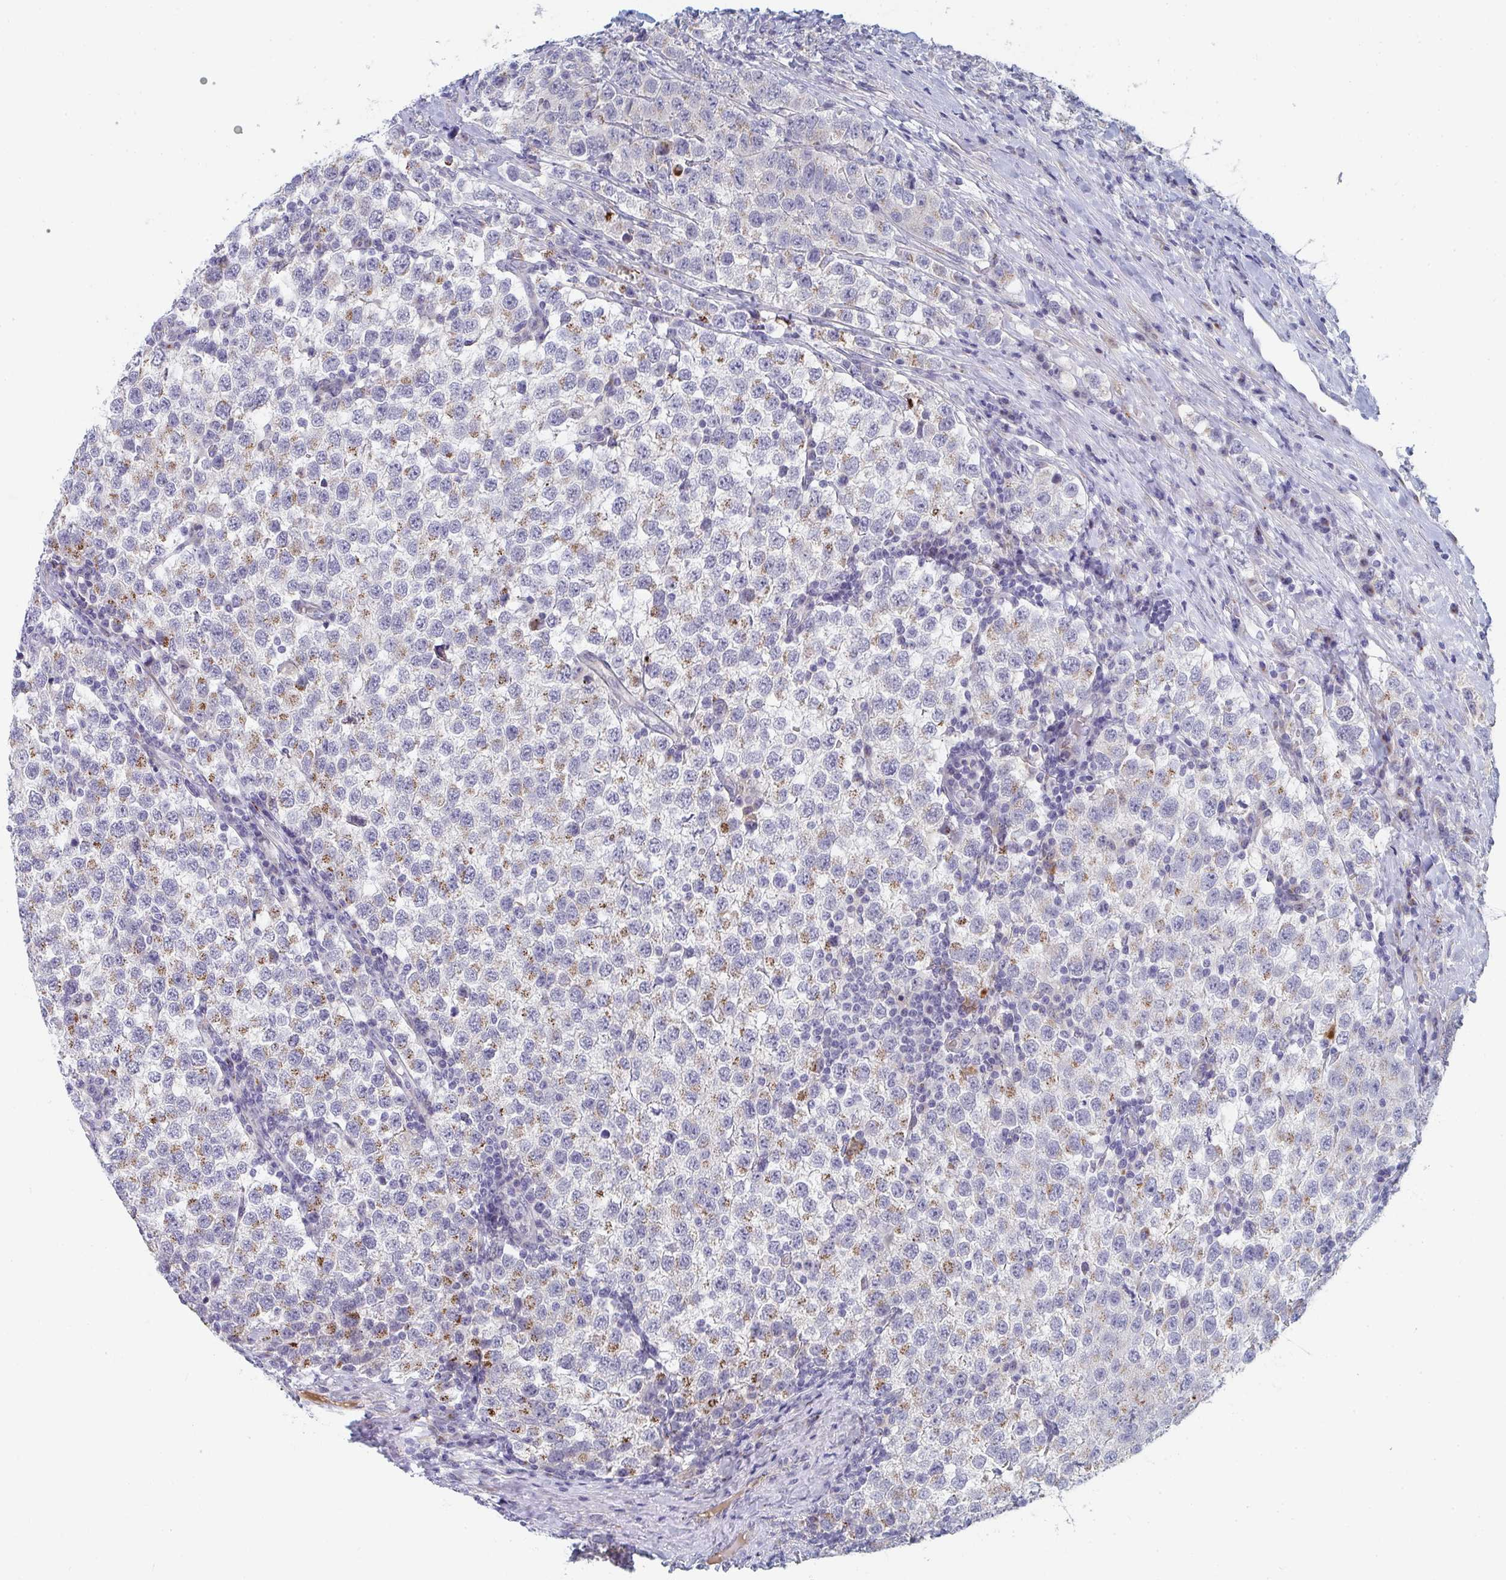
{"staining": {"intensity": "moderate", "quantity": "<25%", "location": "cytoplasmic/membranous"}, "tissue": "testis cancer", "cell_type": "Tumor cells", "image_type": "cancer", "snomed": [{"axis": "morphology", "description": "Seminoma, NOS"}, {"axis": "topography", "description": "Testis"}], "caption": "Seminoma (testis) stained for a protein shows moderate cytoplasmic/membranous positivity in tumor cells.", "gene": "PSMG1", "patient": {"sex": "male", "age": 34}}